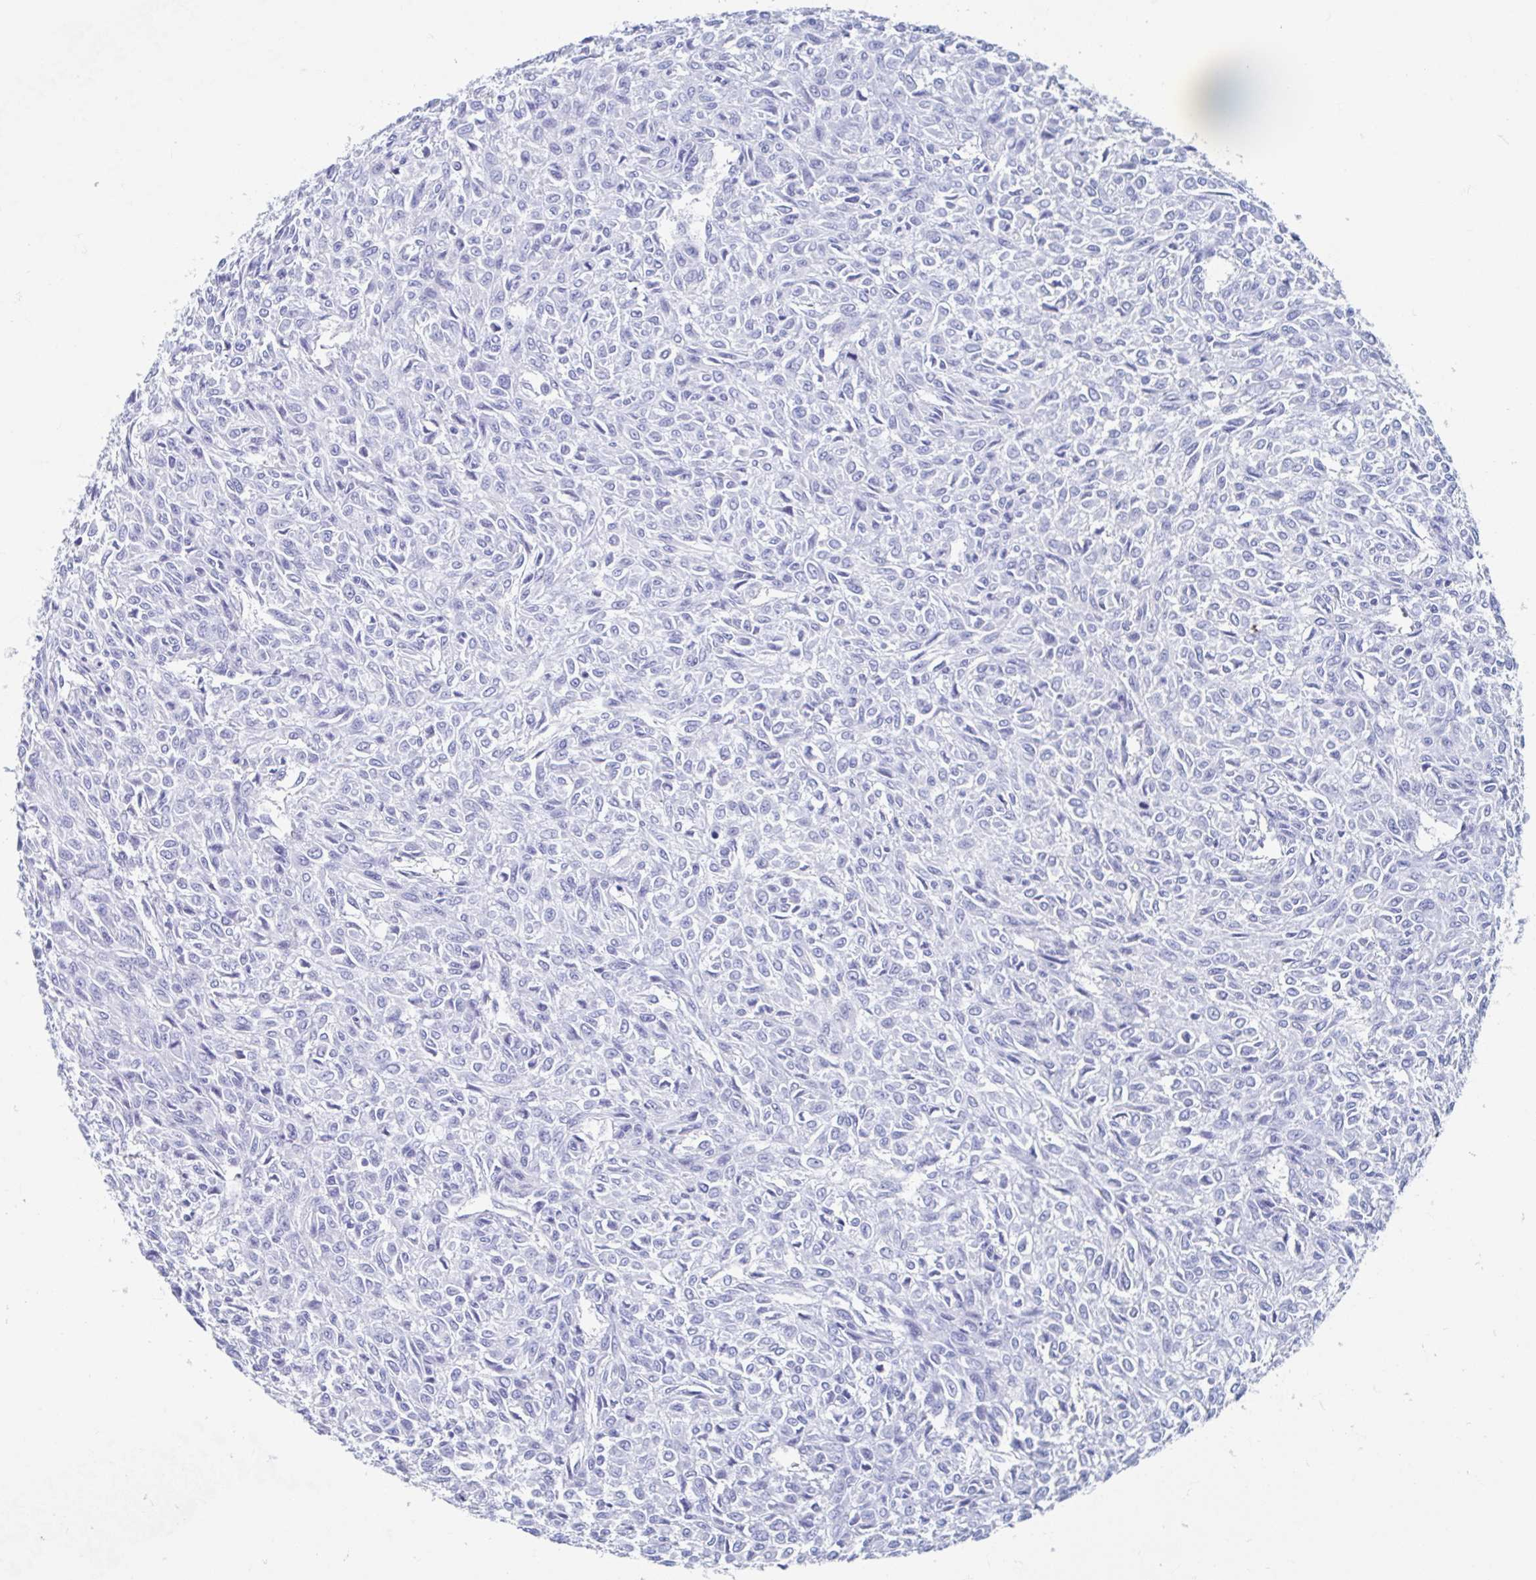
{"staining": {"intensity": "negative", "quantity": "none", "location": "none"}, "tissue": "renal cancer", "cell_type": "Tumor cells", "image_type": "cancer", "snomed": [{"axis": "morphology", "description": "Adenocarcinoma, NOS"}, {"axis": "topography", "description": "Kidney"}], "caption": "Tumor cells show no significant positivity in renal adenocarcinoma. (Immunohistochemistry (ihc), brightfield microscopy, high magnification).", "gene": "HDGFL1", "patient": {"sex": "male", "age": 58}}